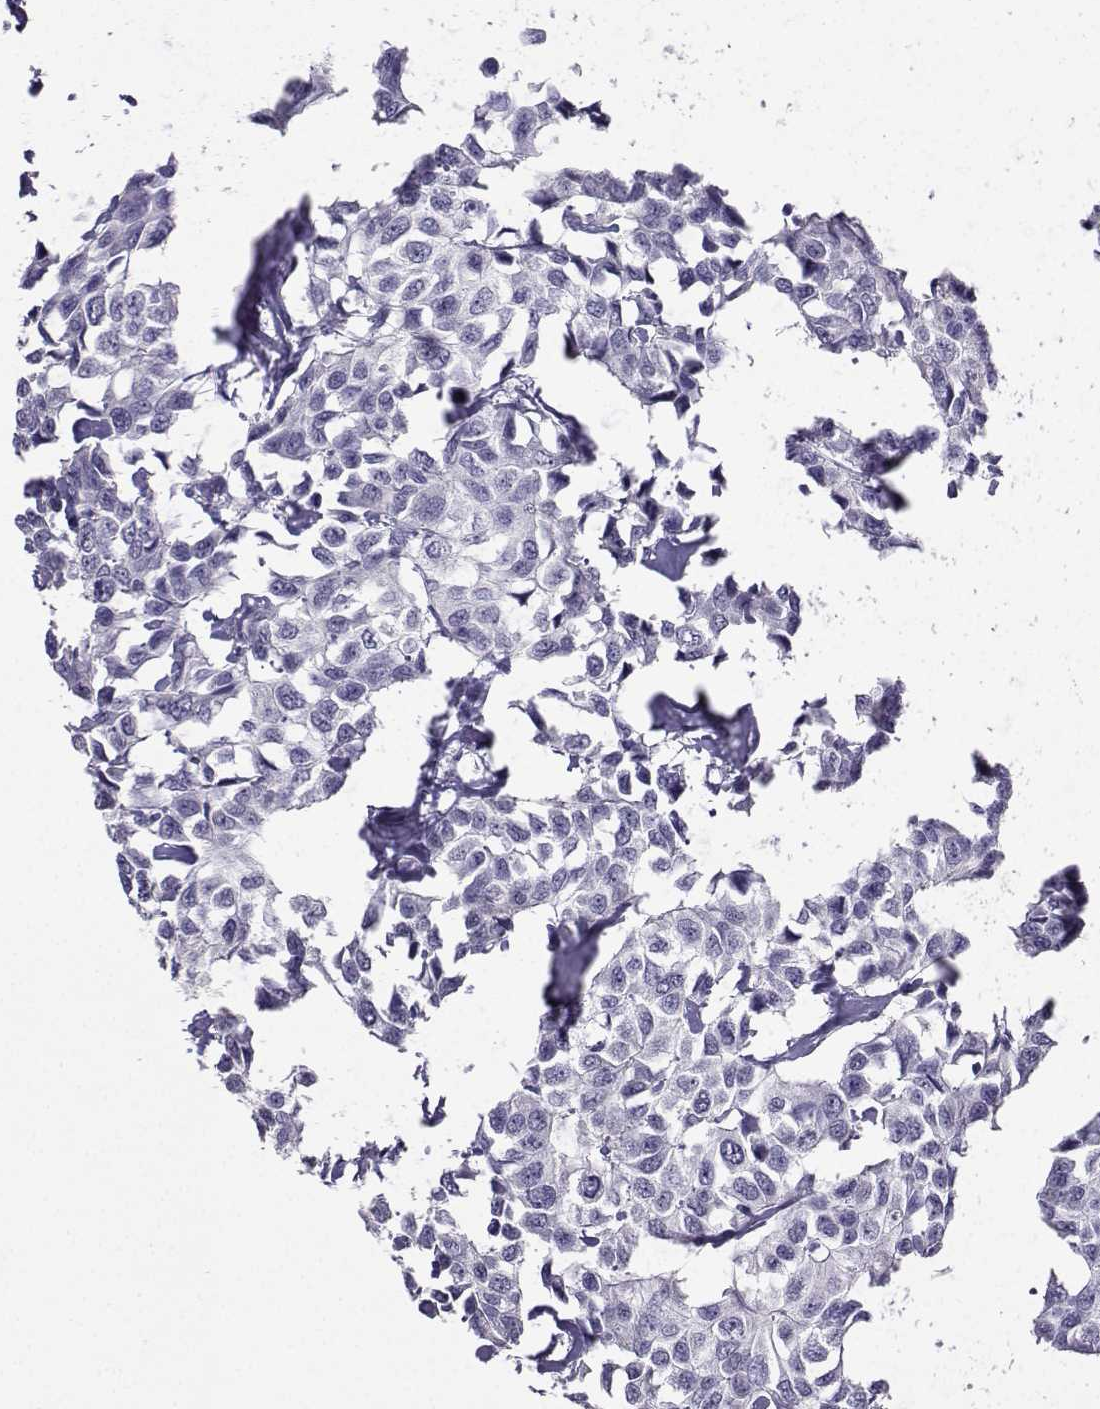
{"staining": {"intensity": "negative", "quantity": "none", "location": "none"}, "tissue": "breast cancer", "cell_type": "Tumor cells", "image_type": "cancer", "snomed": [{"axis": "morphology", "description": "Duct carcinoma"}, {"axis": "topography", "description": "Breast"}], "caption": "This is an immunohistochemistry (IHC) photomicrograph of human breast cancer. There is no staining in tumor cells.", "gene": "CARTPT", "patient": {"sex": "female", "age": 80}}